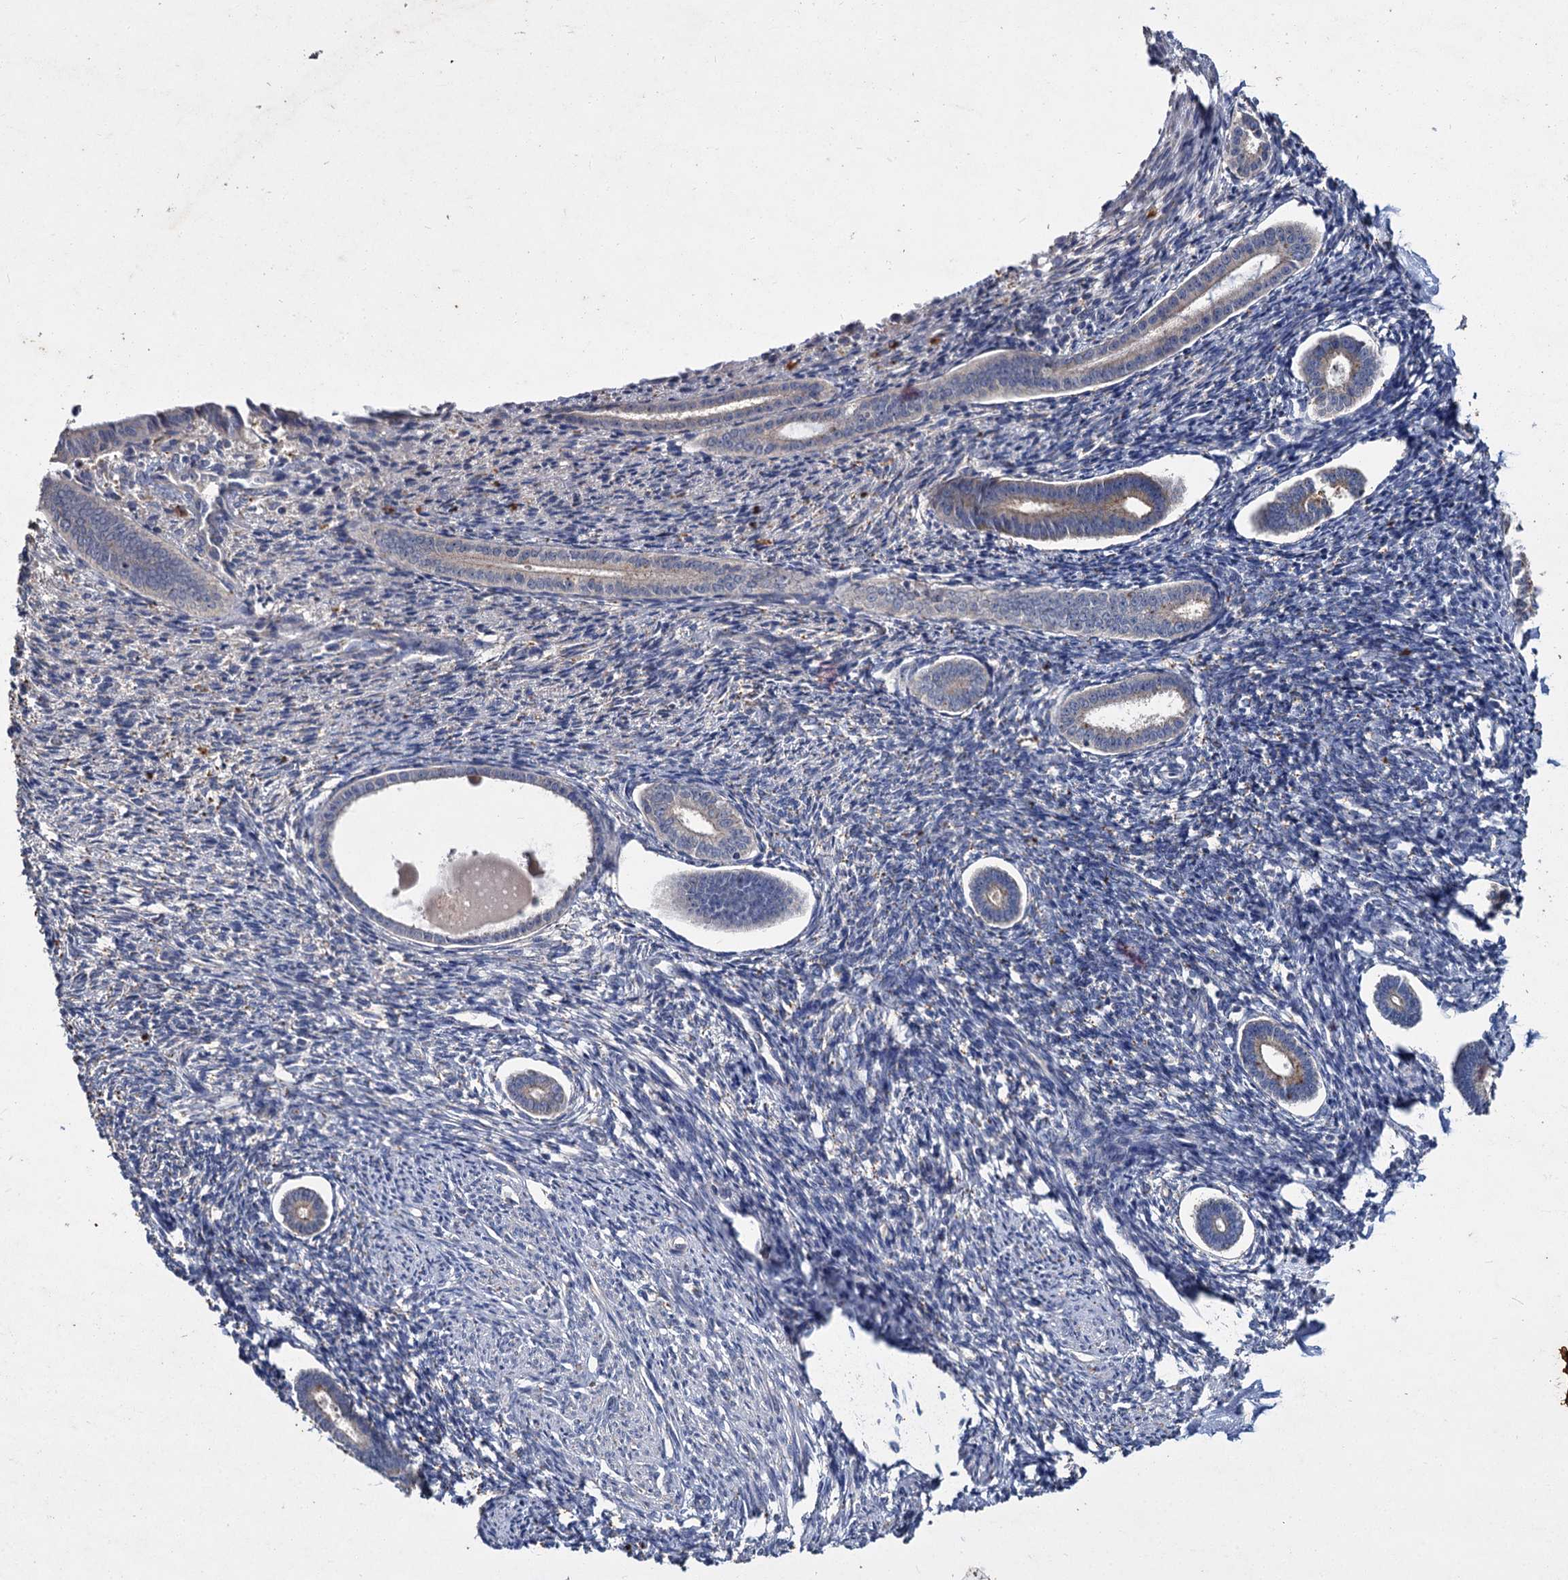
{"staining": {"intensity": "negative", "quantity": "none", "location": "none"}, "tissue": "endometrium", "cell_type": "Cells in endometrial stroma", "image_type": "normal", "snomed": [{"axis": "morphology", "description": "Normal tissue, NOS"}, {"axis": "topography", "description": "Endometrium"}], "caption": "Immunohistochemistry histopathology image of unremarkable endometrium: endometrium stained with DAB (3,3'-diaminobenzidine) reveals no significant protein staining in cells in endometrial stroma. (Stains: DAB (3,3'-diaminobenzidine) immunohistochemistry (IHC) with hematoxylin counter stain, Microscopy: brightfield microscopy at high magnification).", "gene": "ATP9A", "patient": {"sex": "female", "age": 56}}